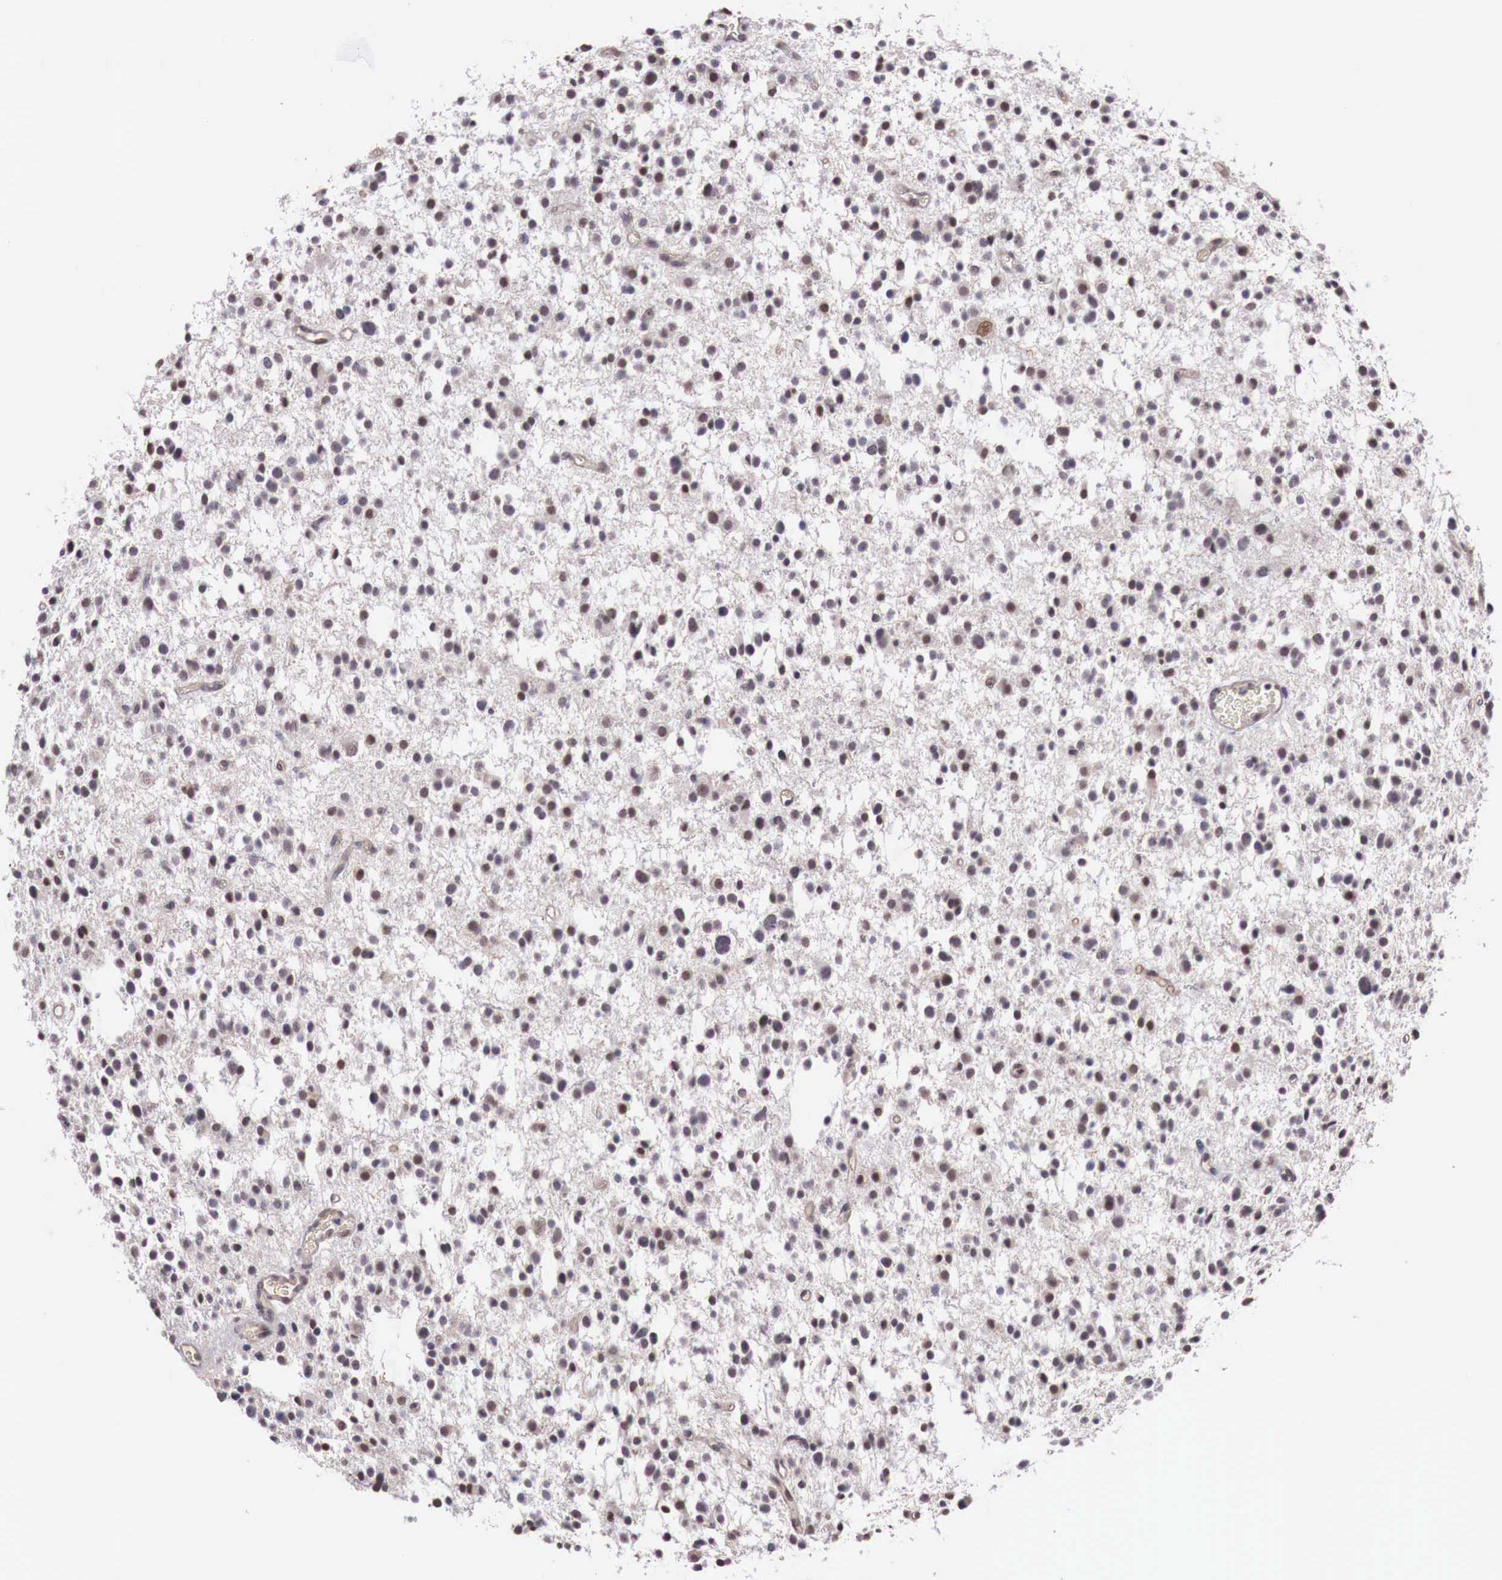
{"staining": {"intensity": "weak", "quantity": ">75%", "location": "cytoplasmic/membranous,nuclear"}, "tissue": "glioma", "cell_type": "Tumor cells", "image_type": "cancer", "snomed": [{"axis": "morphology", "description": "Glioma, malignant, Low grade"}, {"axis": "topography", "description": "Brain"}], "caption": "A photomicrograph of human glioma stained for a protein shows weak cytoplasmic/membranous and nuclear brown staining in tumor cells.", "gene": "FOXP2", "patient": {"sex": "female", "age": 36}}